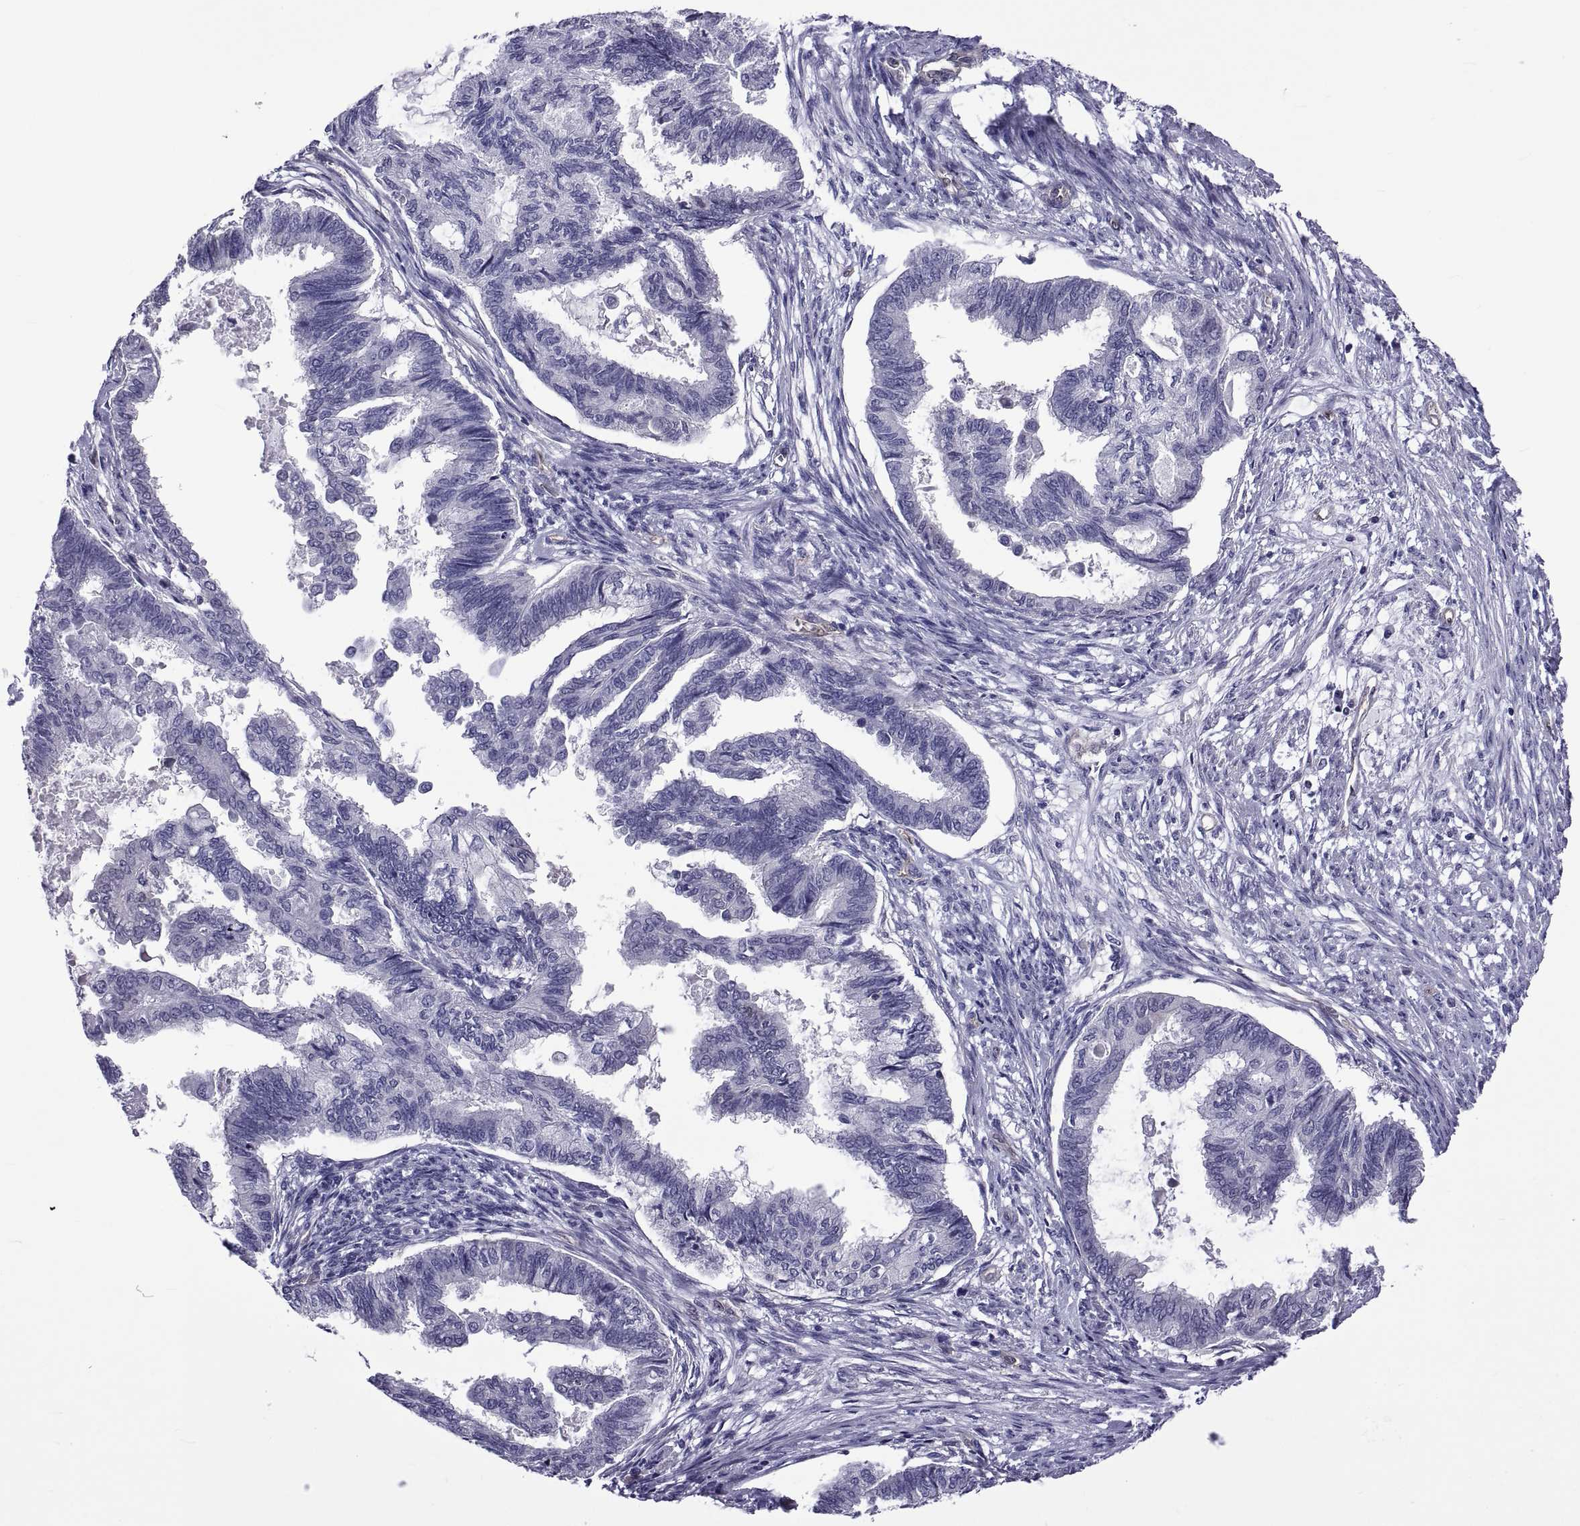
{"staining": {"intensity": "negative", "quantity": "none", "location": "none"}, "tissue": "endometrial cancer", "cell_type": "Tumor cells", "image_type": "cancer", "snomed": [{"axis": "morphology", "description": "Adenocarcinoma, NOS"}, {"axis": "topography", "description": "Endometrium"}], "caption": "IHC of human endometrial cancer reveals no staining in tumor cells.", "gene": "LCN9", "patient": {"sex": "female", "age": 86}}